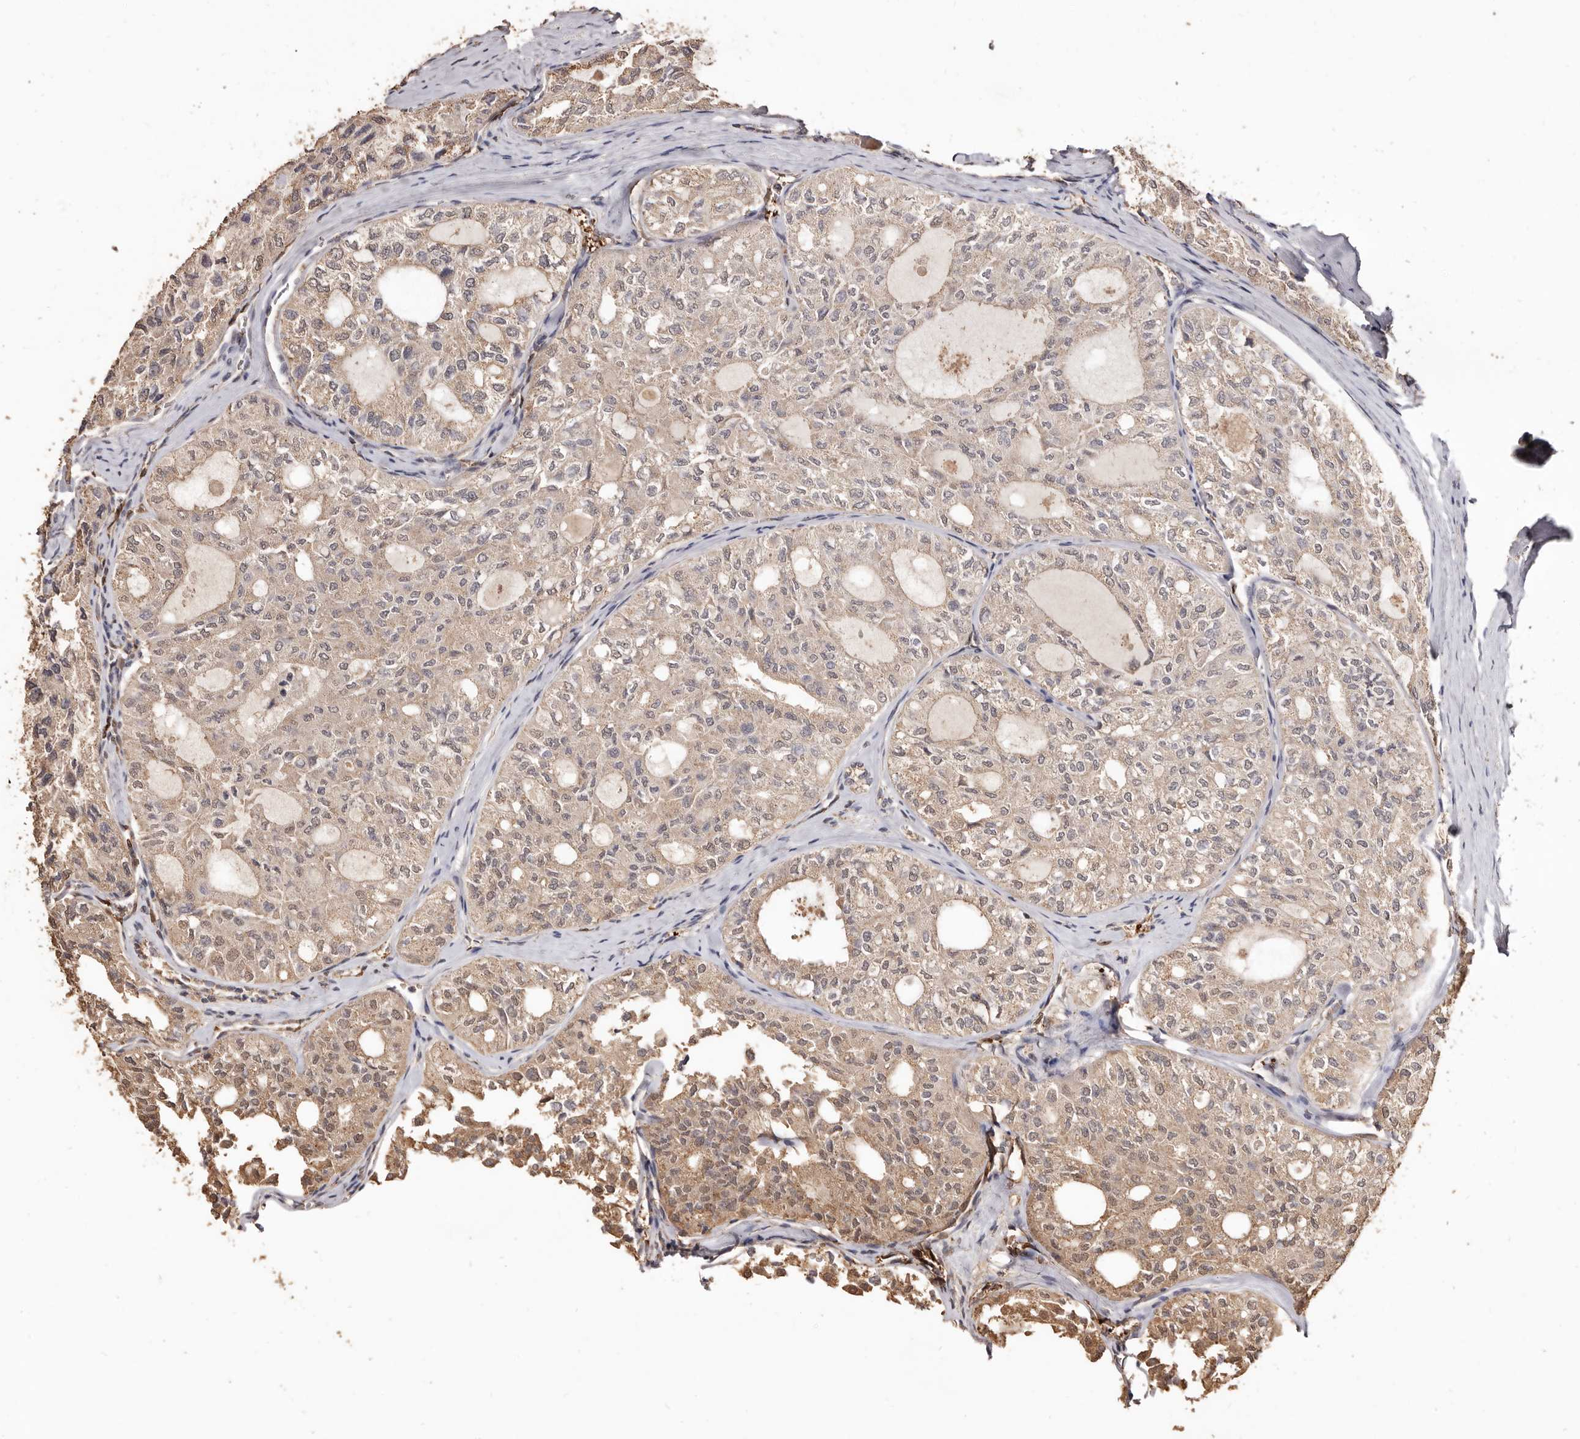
{"staining": {"intensity": "weak", "quantity": ">75%", "location": "cytoplasmic/membranous"}, "tissue": "thyroid cancer", "cell_type": "Tumor cells", "image_type": "cancer", "snomed": [{"axis": "morphology", "description": "Follicular adenoma carcinoma, NOS"}, {"axis": "topography", "description": "Thyroid gland"}], "caption": "This is a photomicrograph of immunohistochemistry (IHC) staining of thyroid follicular adenoma carcinoma, which shows weak staining in the cytoplasmic/membranous of tumor cells.", "gene": "INAVA", "patient": {"sex": "male", "age": 75}}